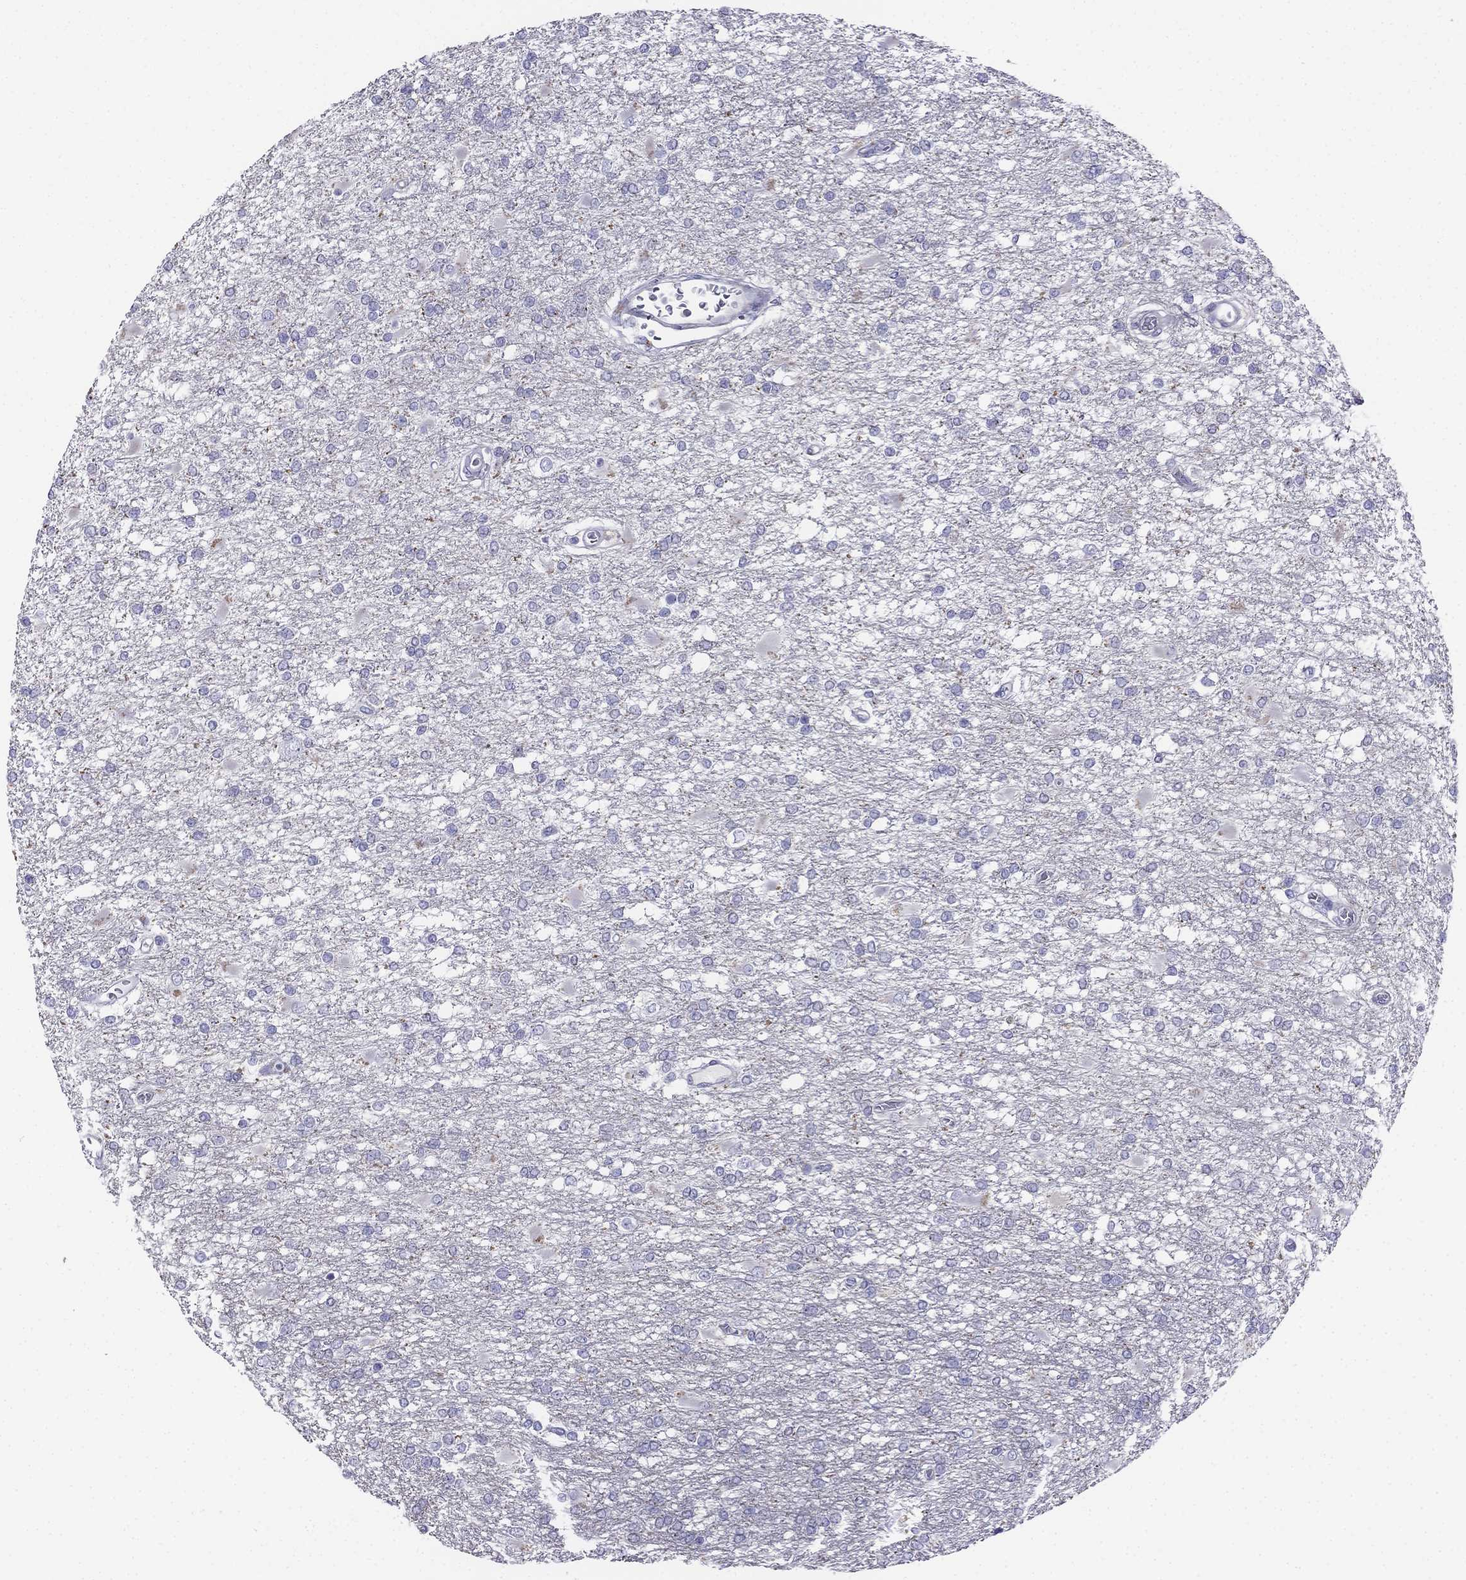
{"staining": {"intensity": "negative", "quantity": "none", "location": "none"}, "tissue": "glioma", "cell_type": "Tumor cells", "image_type": "cancer", "snomed": [{"axis": "morphology", "description": "Glioma, malignant, High grade"}, {"axis": "topography", "description": "Cerebral cortex"}], "caption": "Immunohistochemistry photomicrograph of human malignant glioma (high-grade) stained for a protein (brown), which displays no positivity in tumor cells. The staining is performed using DAB (3,3'-diaminobenzidine) brown chromogen with nuclei counter-stained in using hematoxylin.", "gene": "ALOXE3", "patient": {"sex": "male", "age": 79}}